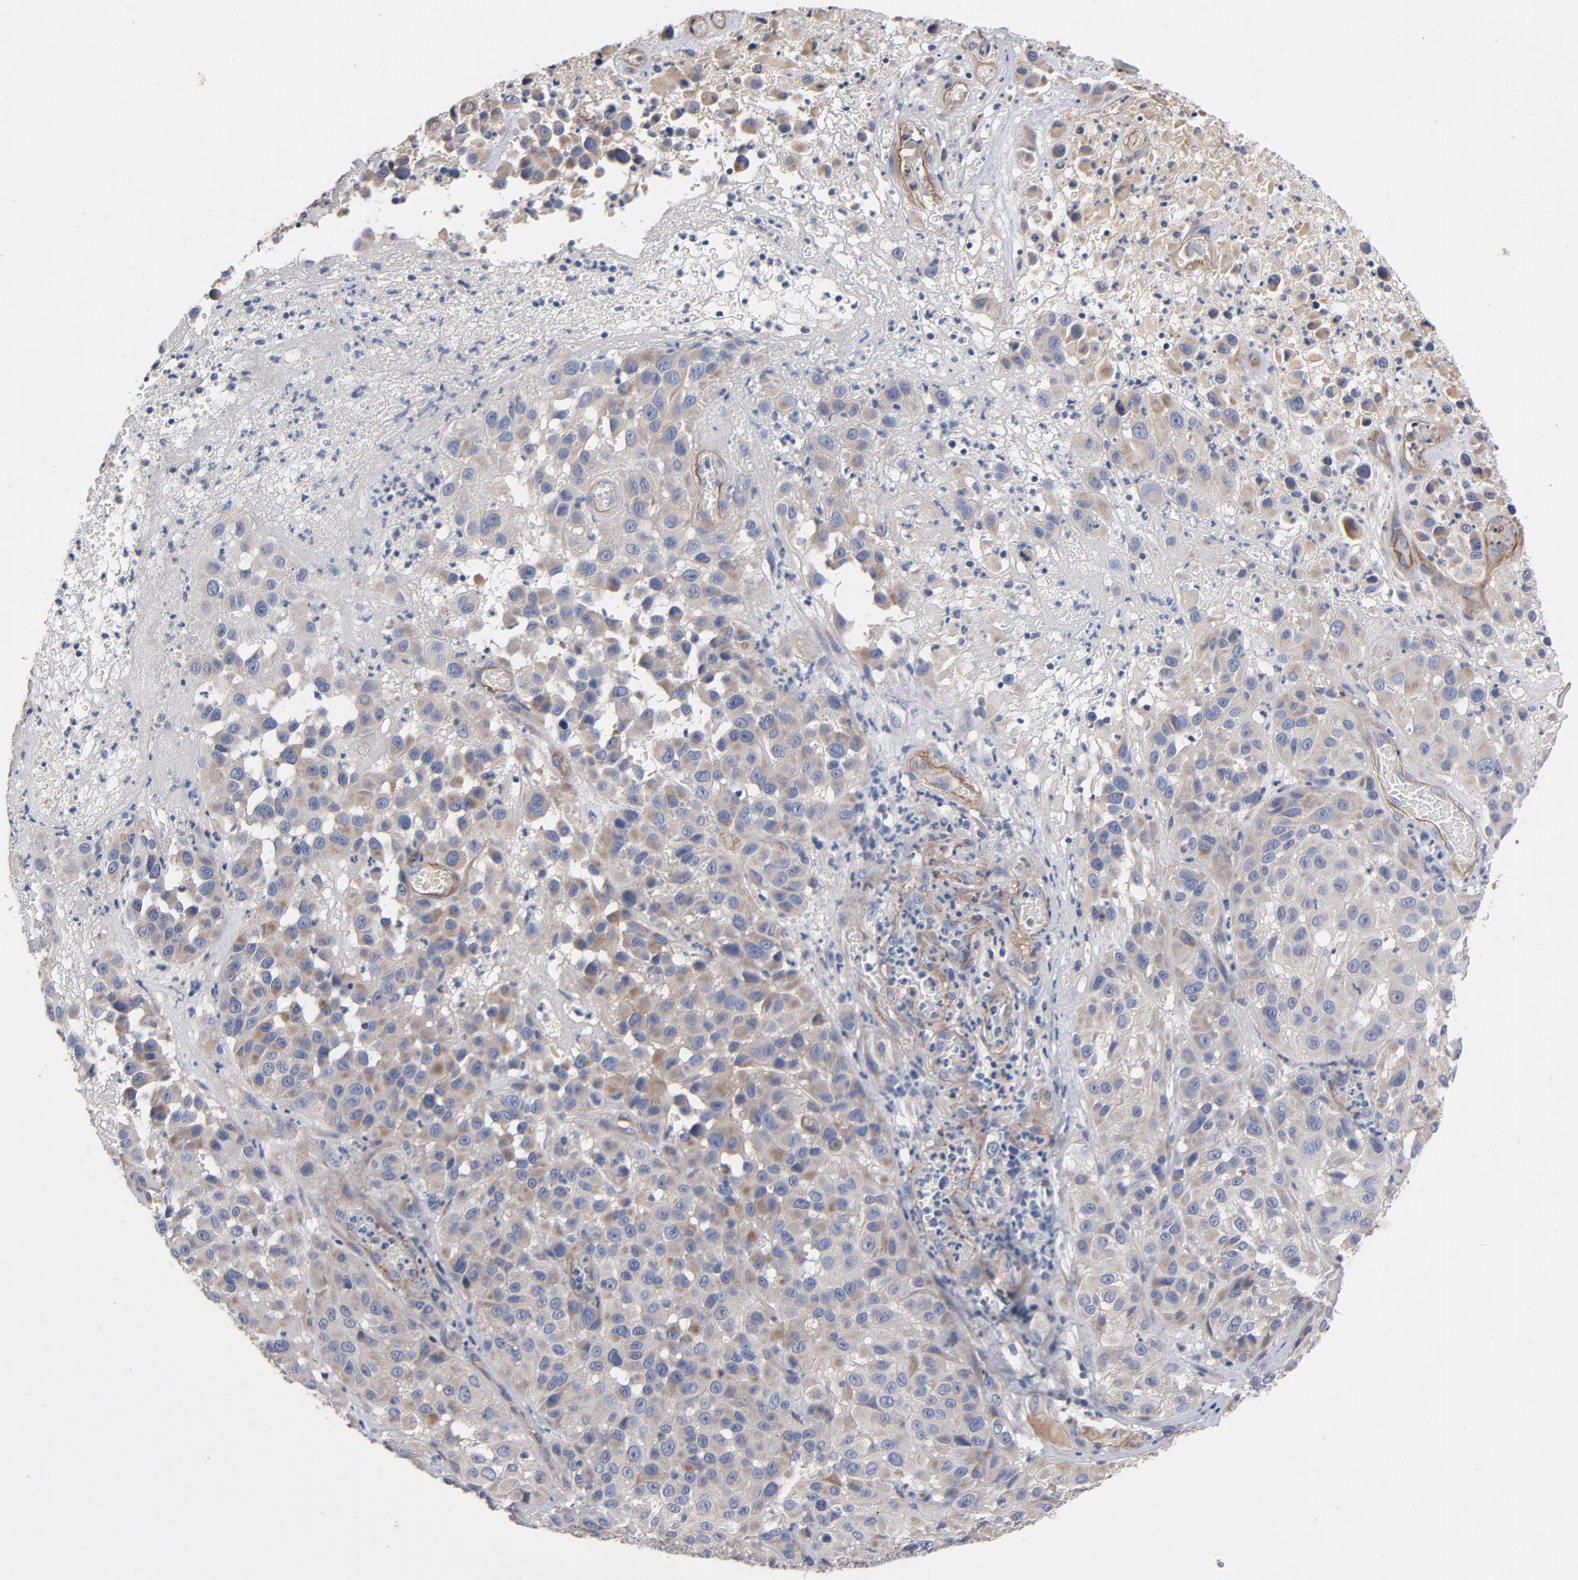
{"staining": {"intensity": "weak", "quantity": "25%-75%", "location": "cytoplasmic/membranous"}, "tissue": "melanoma", "cell_type": "Tumor cells", "image_type": "cancer", "snomed": [{"axis": "morphology", "description": "Malignant melanoma, NOS"}, {"axis": "topography", "description": "Skin"}], "caption": "Weak cytoplasmic/membranous positivity is present in about 25%-75% of tumor cells in melanoma.", "gene": "CCDC134", "patient": {"sex": "female", "age": 21}}